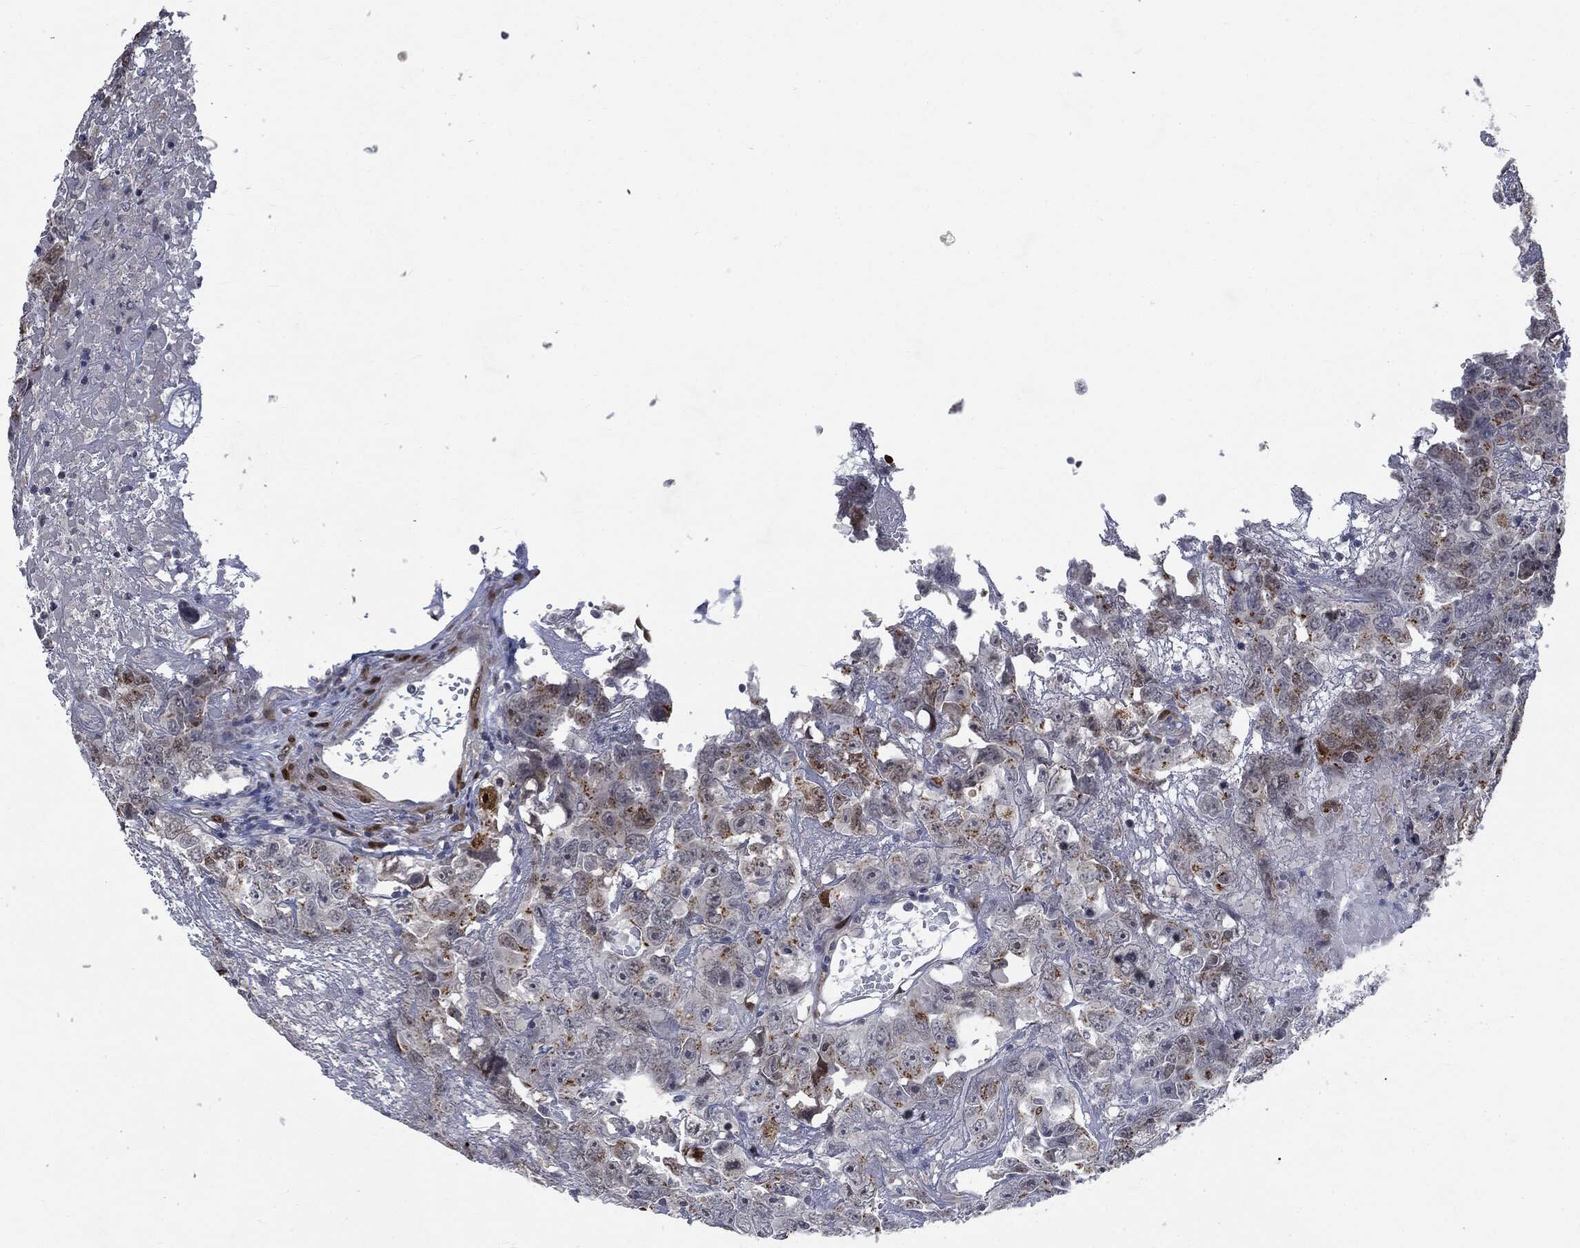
{"staining": {"intensity": "moderate", "quantity": "<25%", "location": "cytoplasmic/membranous"}, "tissue": "testis cancer", "cell_type": "Tumor cells", "image_type": "cancer", "snomed": [{"axis": "morphology", "description": "Carcinoma, Embryonal, NOS"}, {"axis": "topography", "description": "Testis"}], "caption": "Immunohistochemistry (IHC) histopathology image of testis cancer stained for a protein (brown), which displays low levels of moderate cytoplasmic/membranous expression in about <25% of tumor cells.", "gene": "CASD1", "patient": {"sex": "male", "age": 45}}